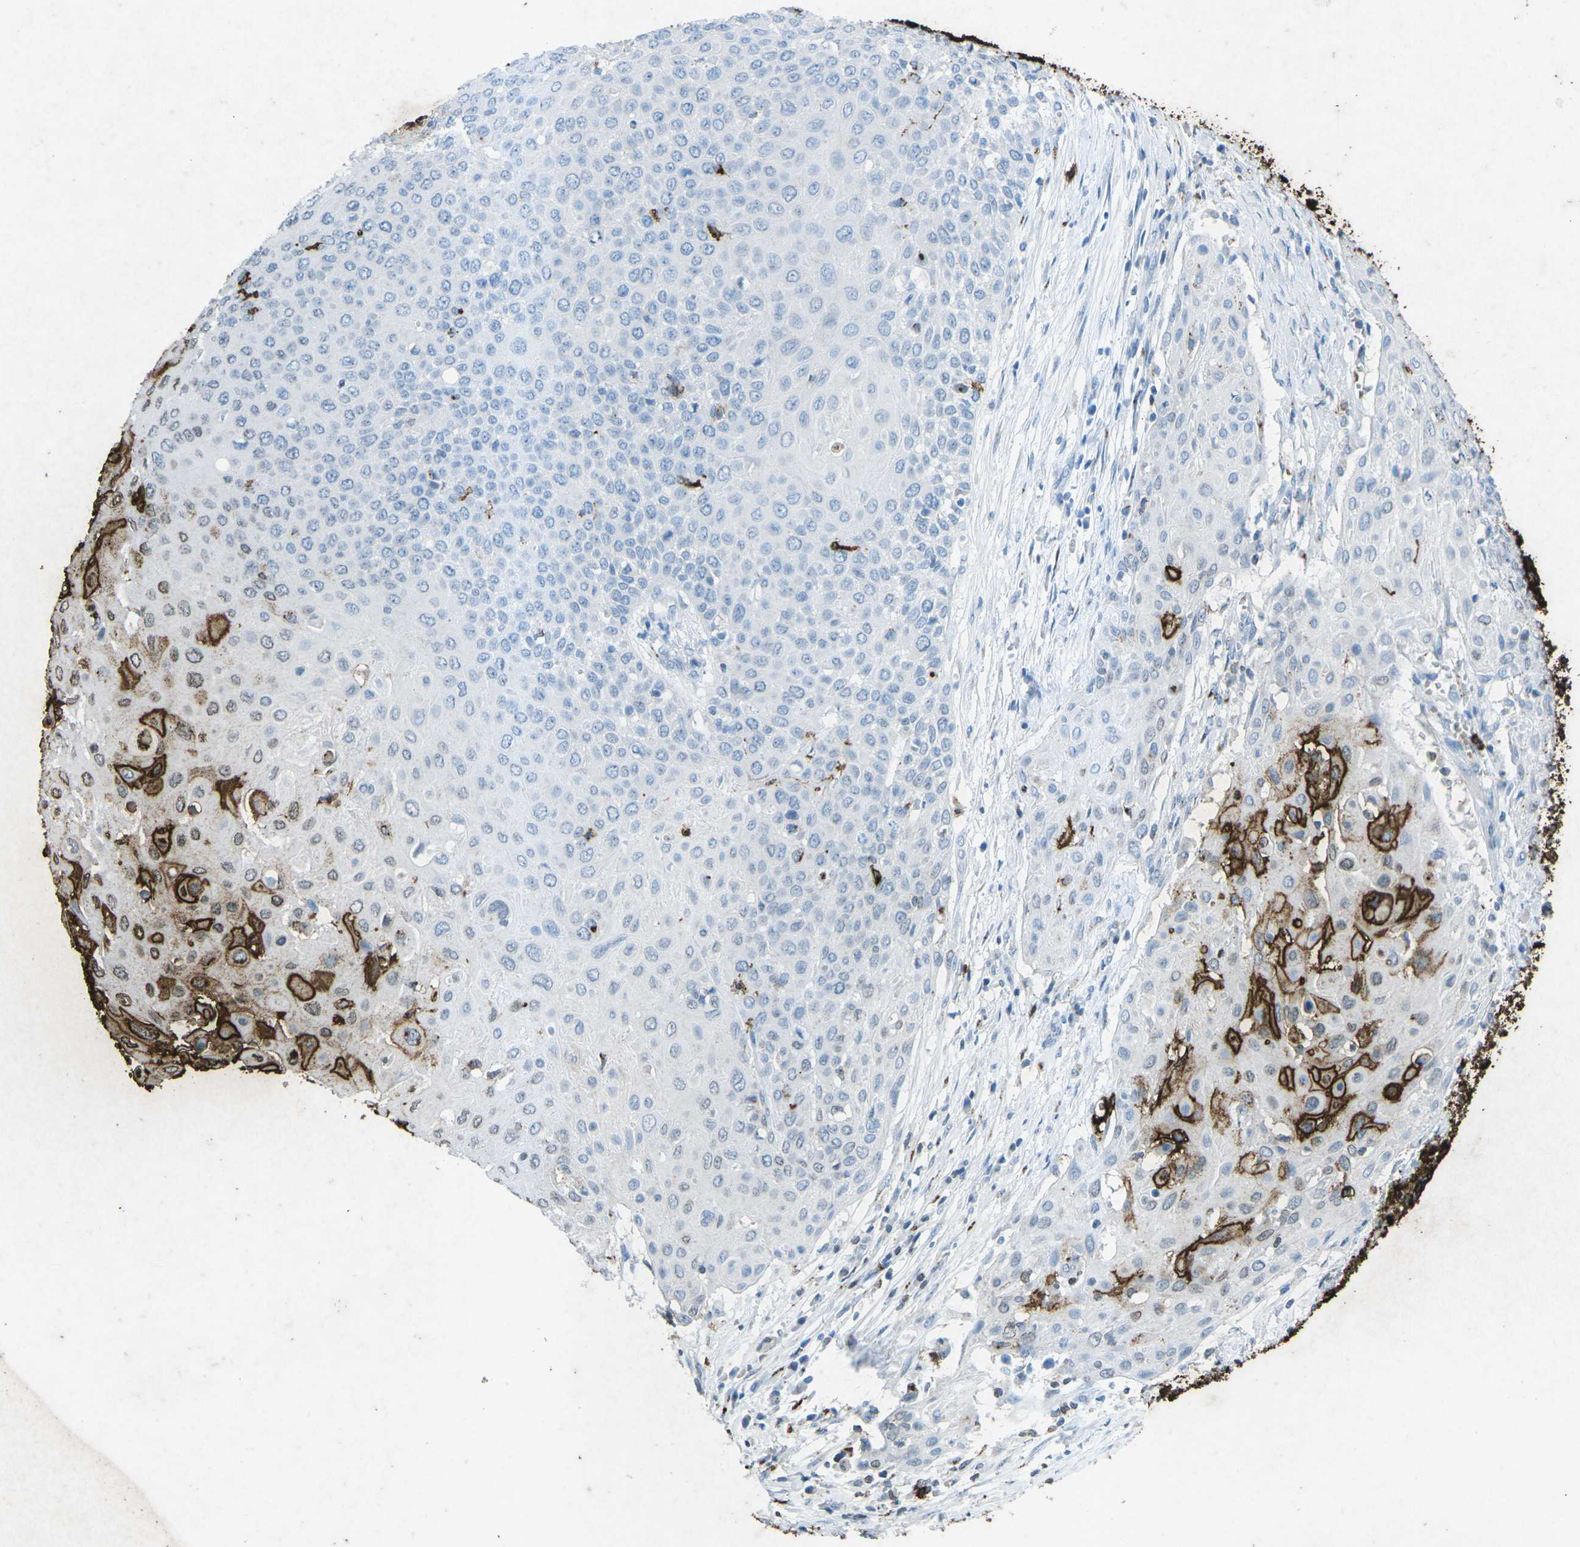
{"staining": {"intensity": "strong", "quantity": "<25%", "location": "cytoplasmic/membranous"}, "tissue": "cervical cancer", "cell_type": "Tumor cells", "image_type": "cancer", "snomed": [{"axis": "morphology", "description": "Squamous cell carcinoma, NOS"}, {"axis": "topography", "description": "Cervix"}], "caption": "A micrograph showing strong cytoplasmic/membranous expression in about <25% of tumor cells in cervical cancer, as visualized by brown immunohistochemical staining.", "gene": "CTAGE1", "patient": {"sex": "female", "age": 39}}